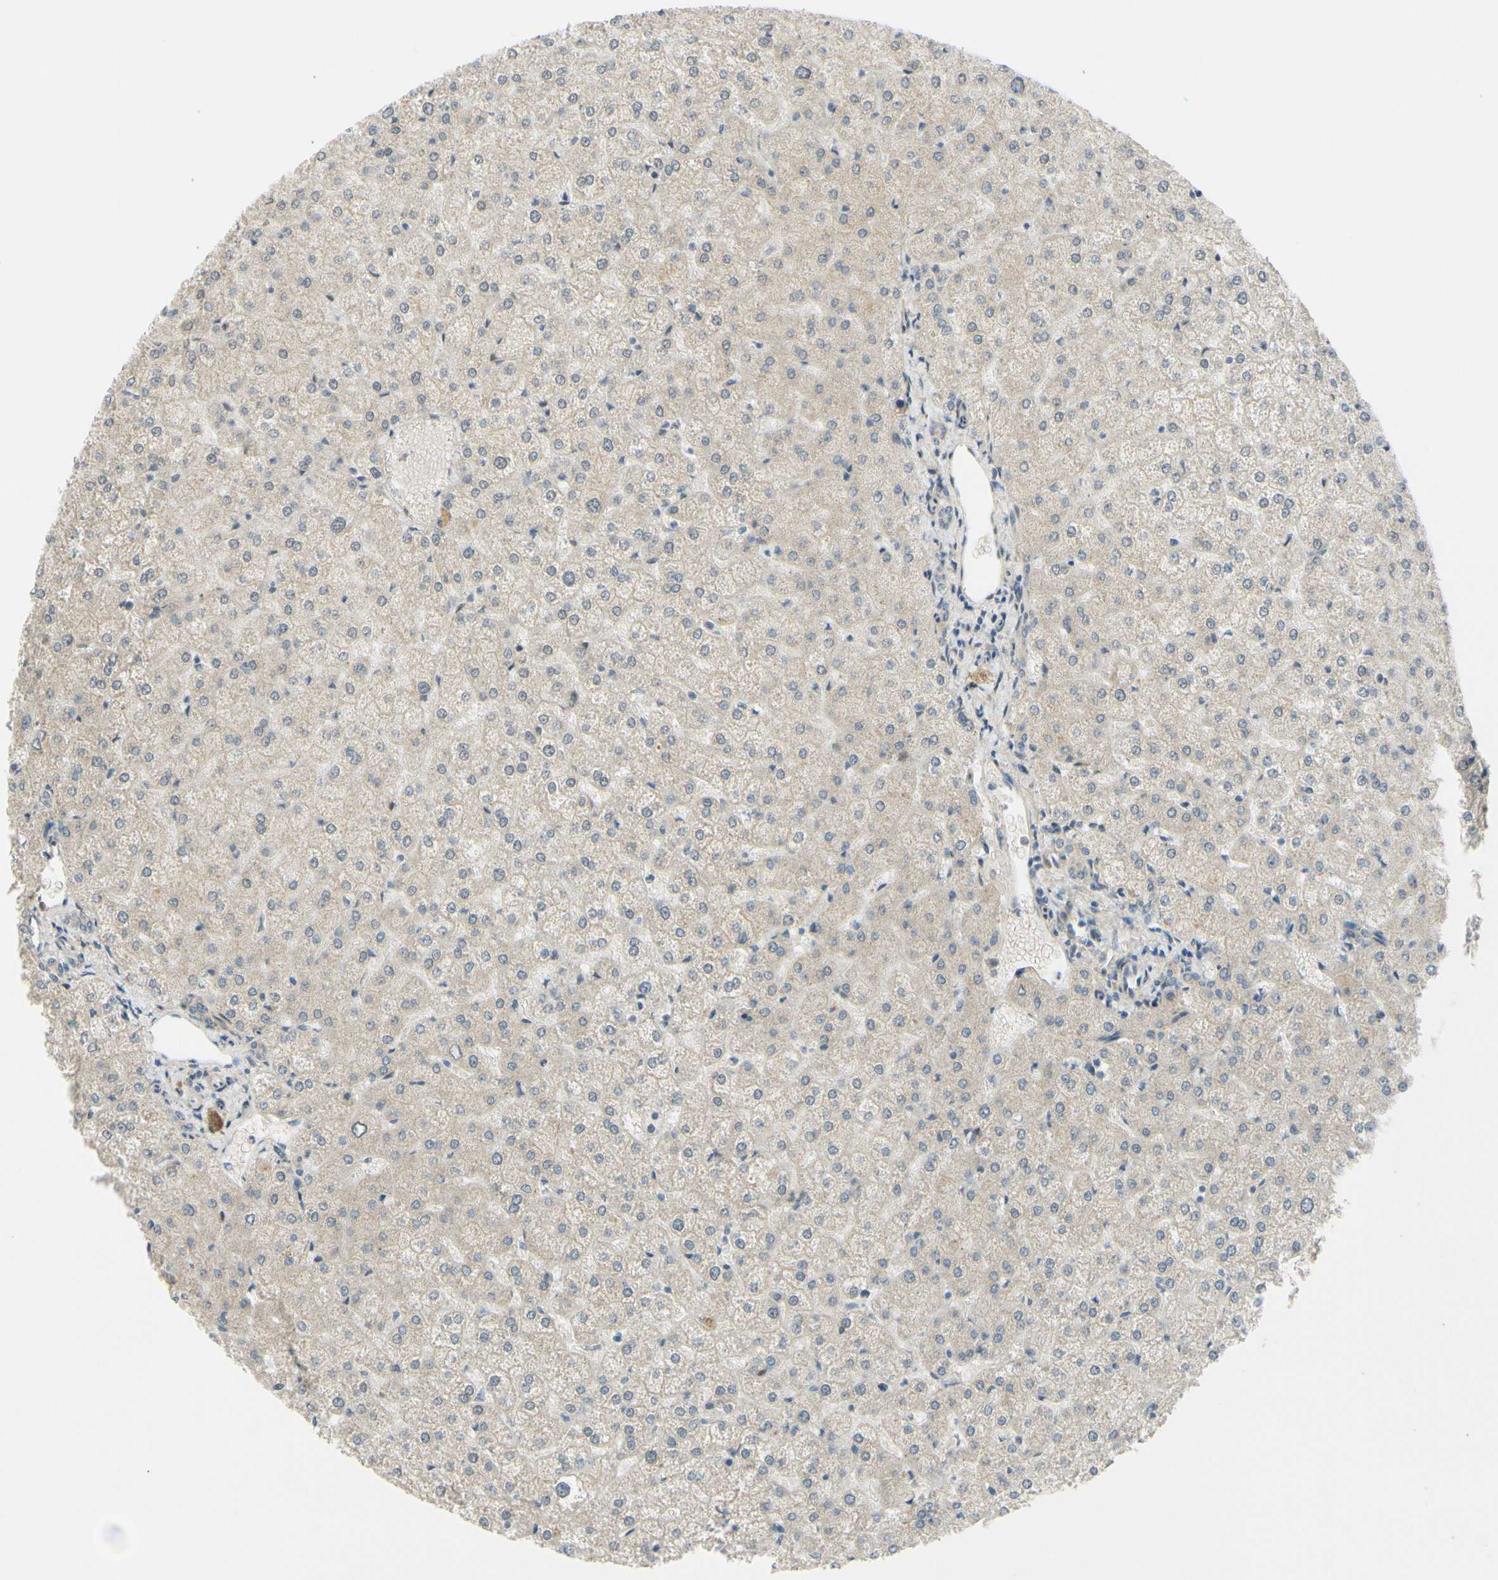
{"staining": {"intensity": "weak", "quantity": "<25%", "location": "cytoplasmic/membranous"}, "tissue": "liver", "cell_type": "Cholangiocytes", "image_type": "normal", "snomed": [{"axis": "morphology", "description": "Normal tissue, NOS"}, {"axis": "topography", "description": "Liver"}], "caption": "Liver stained for a protein using immunohistochemistry shows no staining cholangiocytes.", "gene": "FHL2", "patient": {"sex": "female", "age": 32}}